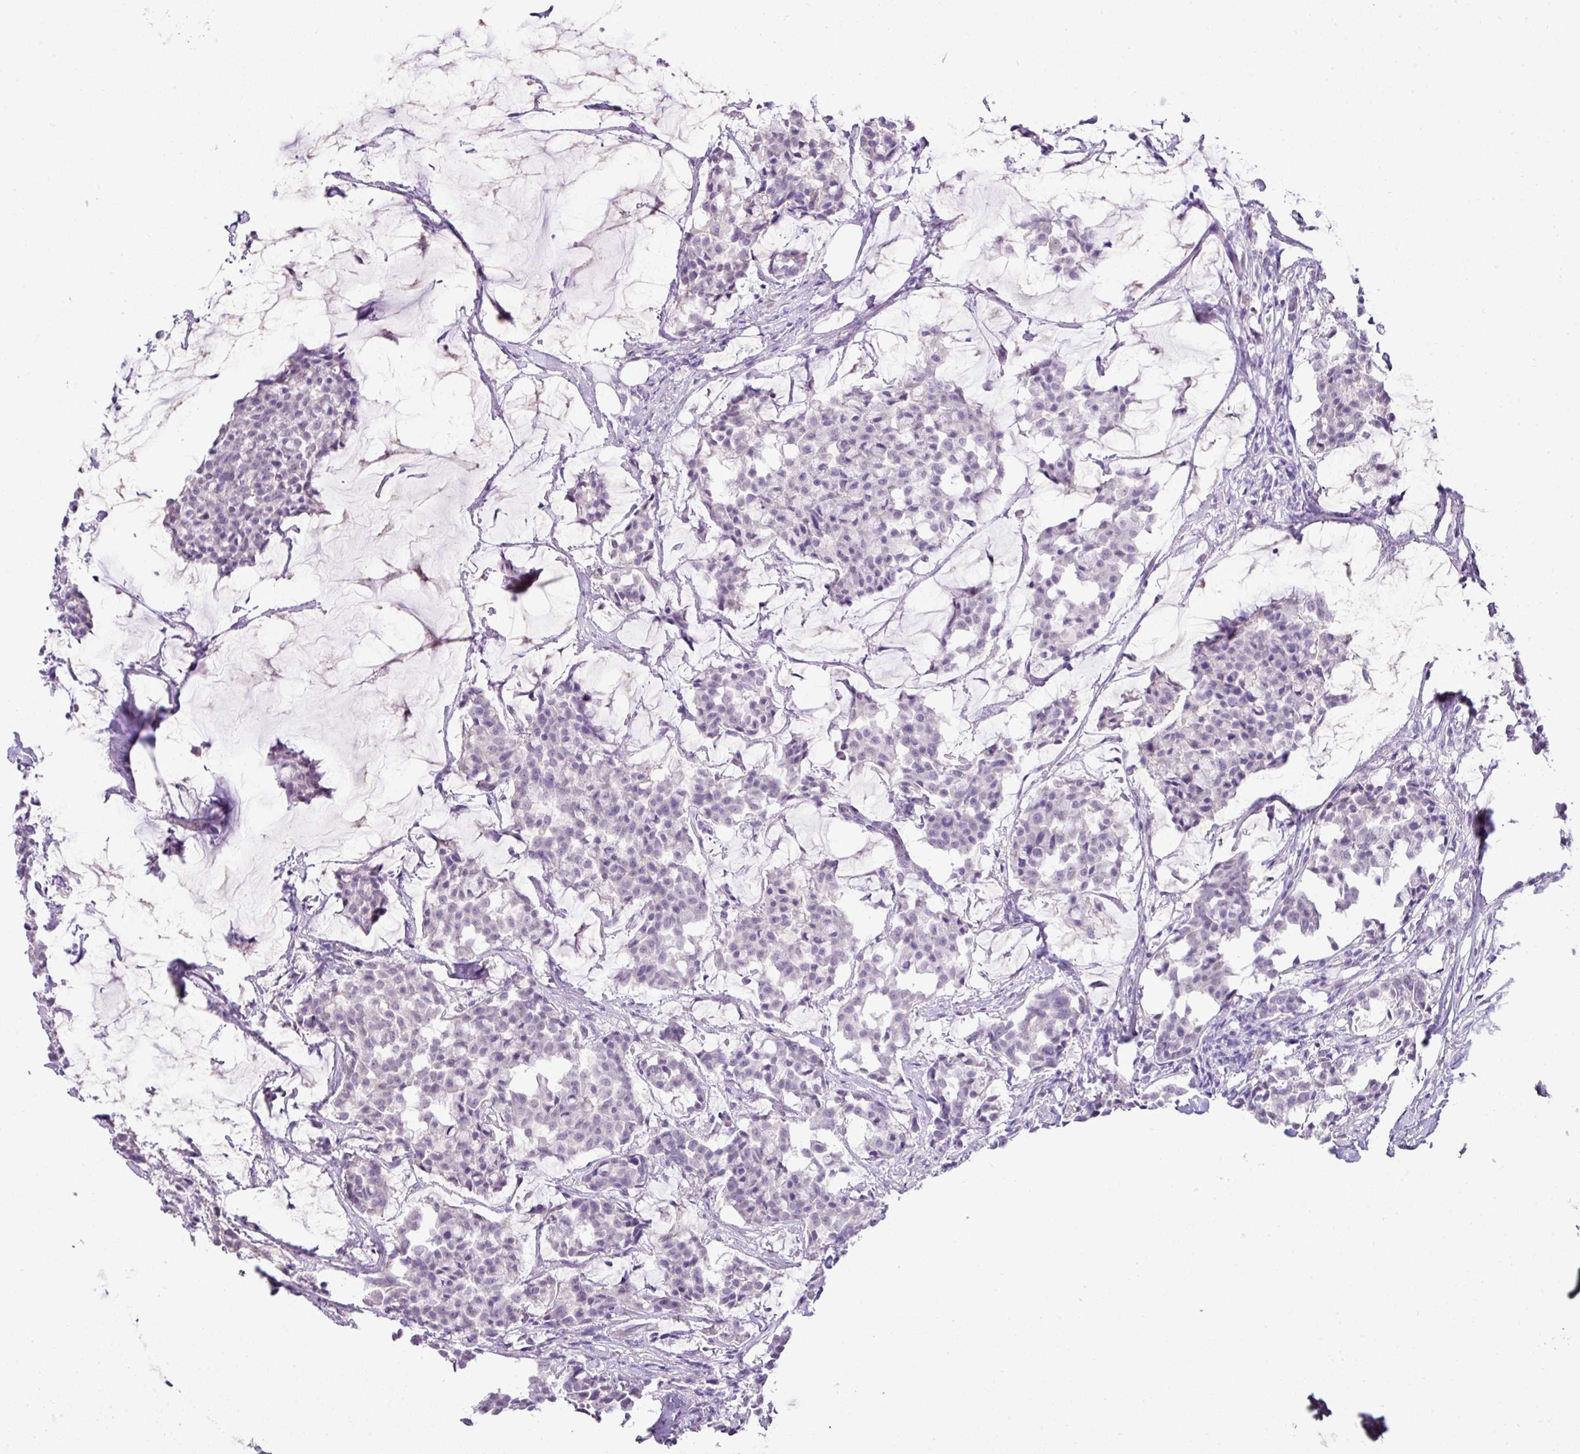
{"staining": {"intensity": "negative", "quantity": "none", "location": "none"}, "tissue": "breast cancer", "cell_type": "Tumor cells", "image_type": "cancer", "snomed": [{"axis": "morphology", "description": "Duct carcinoma"}, {"axis": "topography", "description": "Breast"}], "caption": "Tumor cells are negative for protein expression in human breast cancer.", "gene": "DIP2A", "patient": {"sex": "female", "age": 93}}